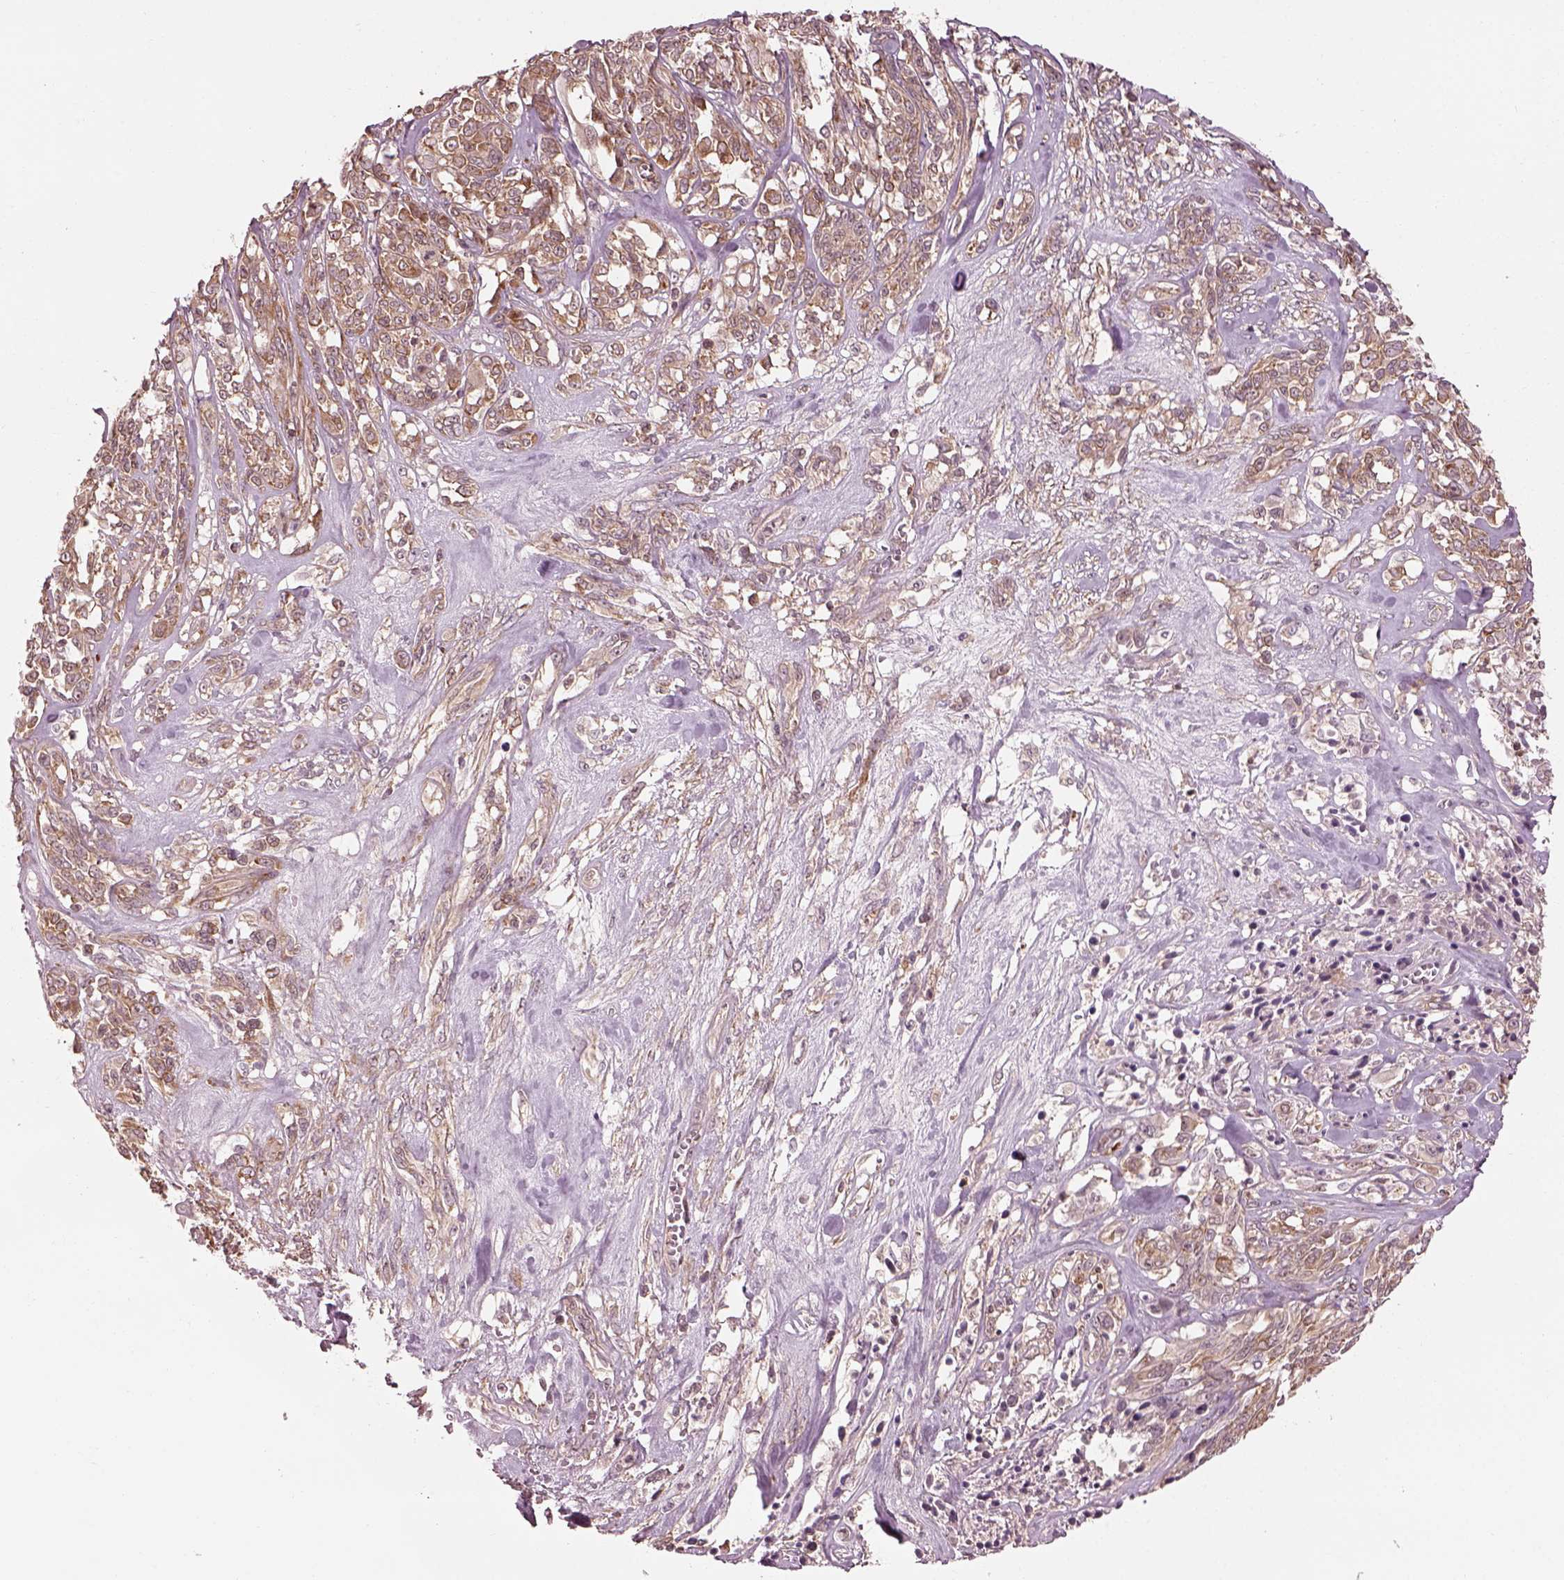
{"staining": {"intensity": "weak", "quantity": ">75%", "location": "cytoplasmic/membranous"}, "tissue": "melanoma", "cell_type": "Tumor cells", "image_type": "cancer", "snomed": [{"axis": "morphology", "description": "Malignant melanoma, NOS"}, {"axis": "topography", "description": "Skin"}], "caption": "Immunohistochemistry of melanoma displays low levels of weak cytoplasmic/membranous positivity in about >75% of tumor cells.", "gene": "LSM14A", "patient": {"sex": "female", "age": 91}}